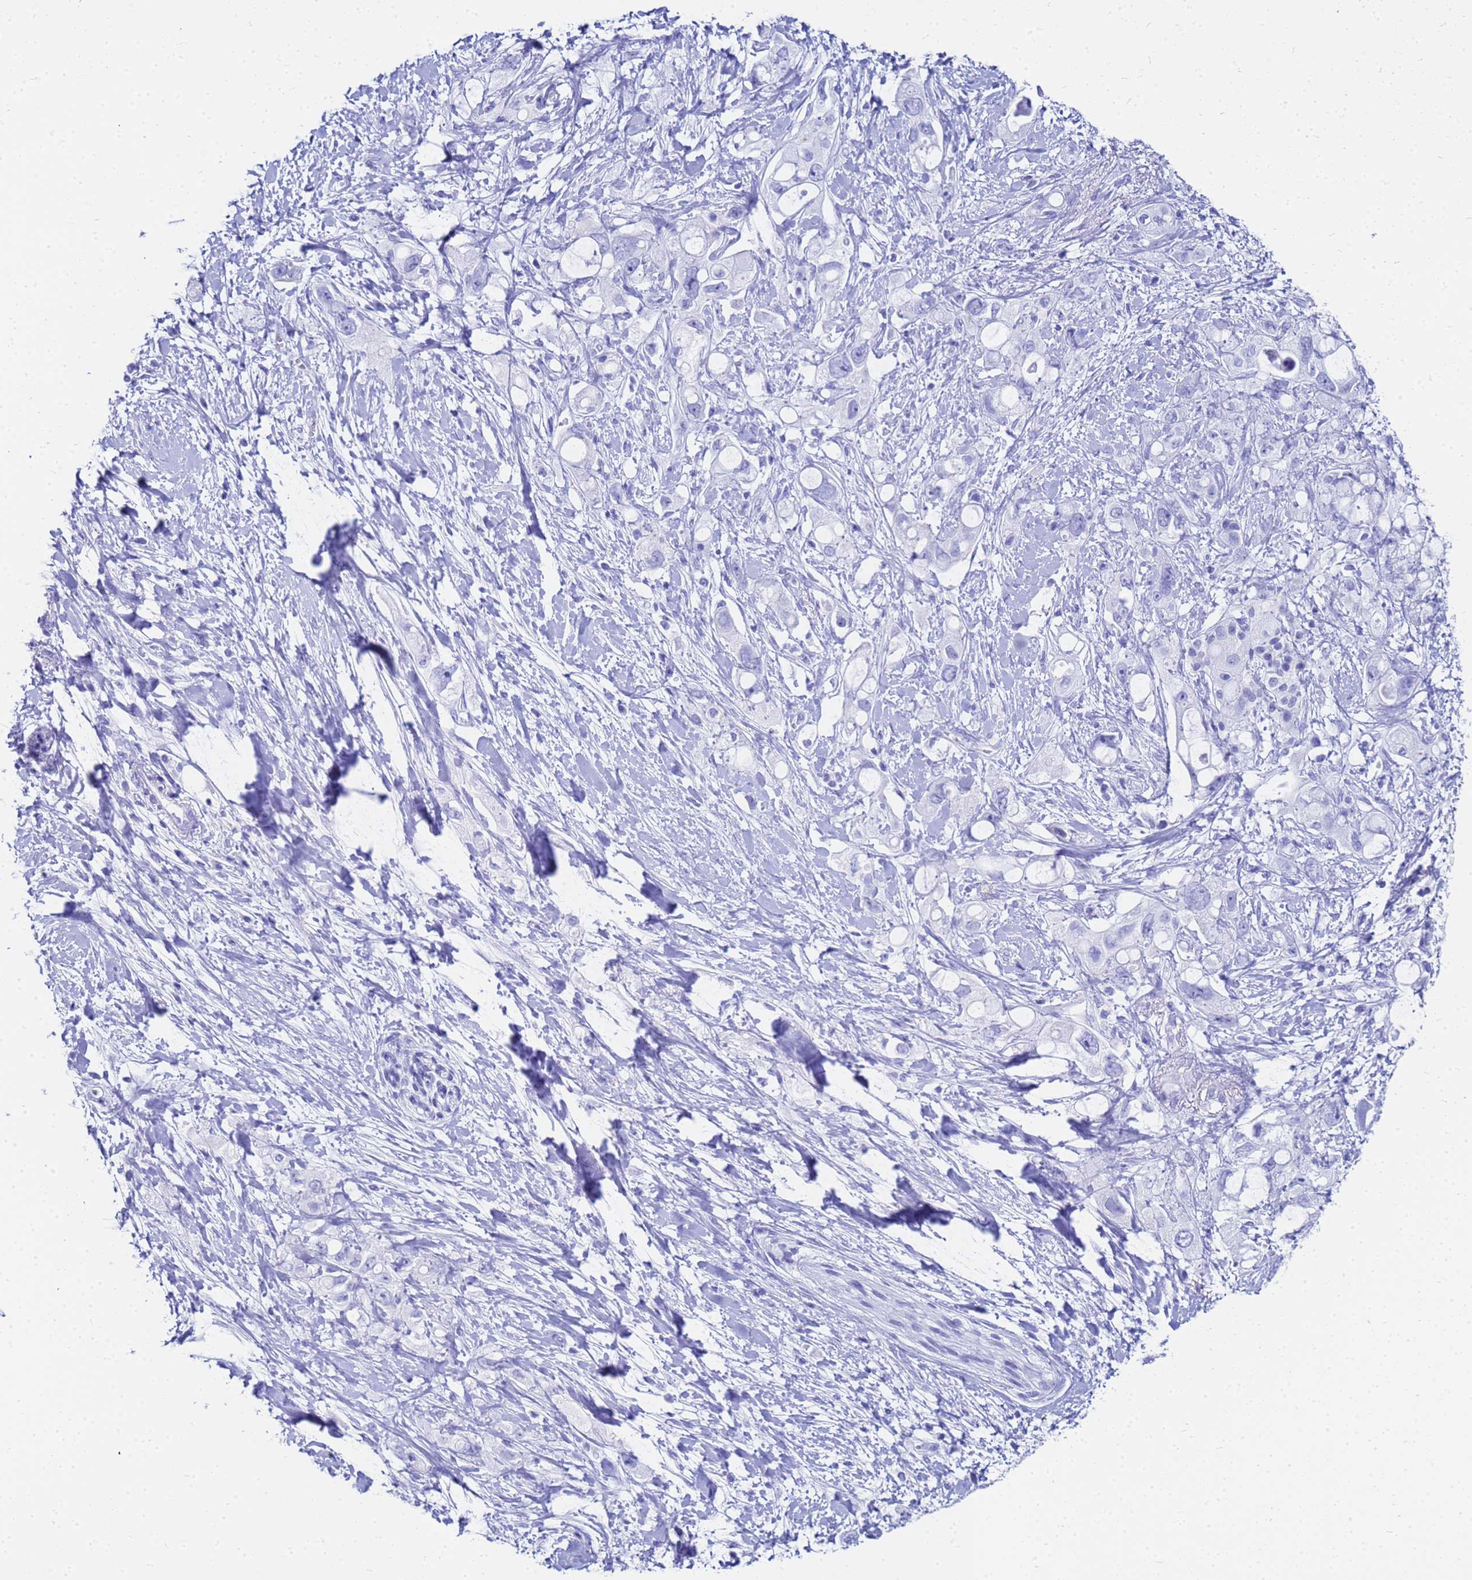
{"staining": {"intensity": "negative", "quantity": "none", "location": "none"}, "tissue": "pancreatic cancer", "cell_type": "Tumor cells", "image_type": "cancer", "snomed": [{"axis": "morphology", "description": "Adenocarcinoma, NOS"}, {"axis": "topography", "description": "Pancreas"}], "caption": "This histopathology image is of pancreatic cancer (adenocarcinoma) stained with immunohistochemistry (IHC) to label a protein in brown with the nuclei are counter-stained blue. There is no staining in tumor cells.", "gene": "CKB", "patient": {"sex": "female", "age": 56}}